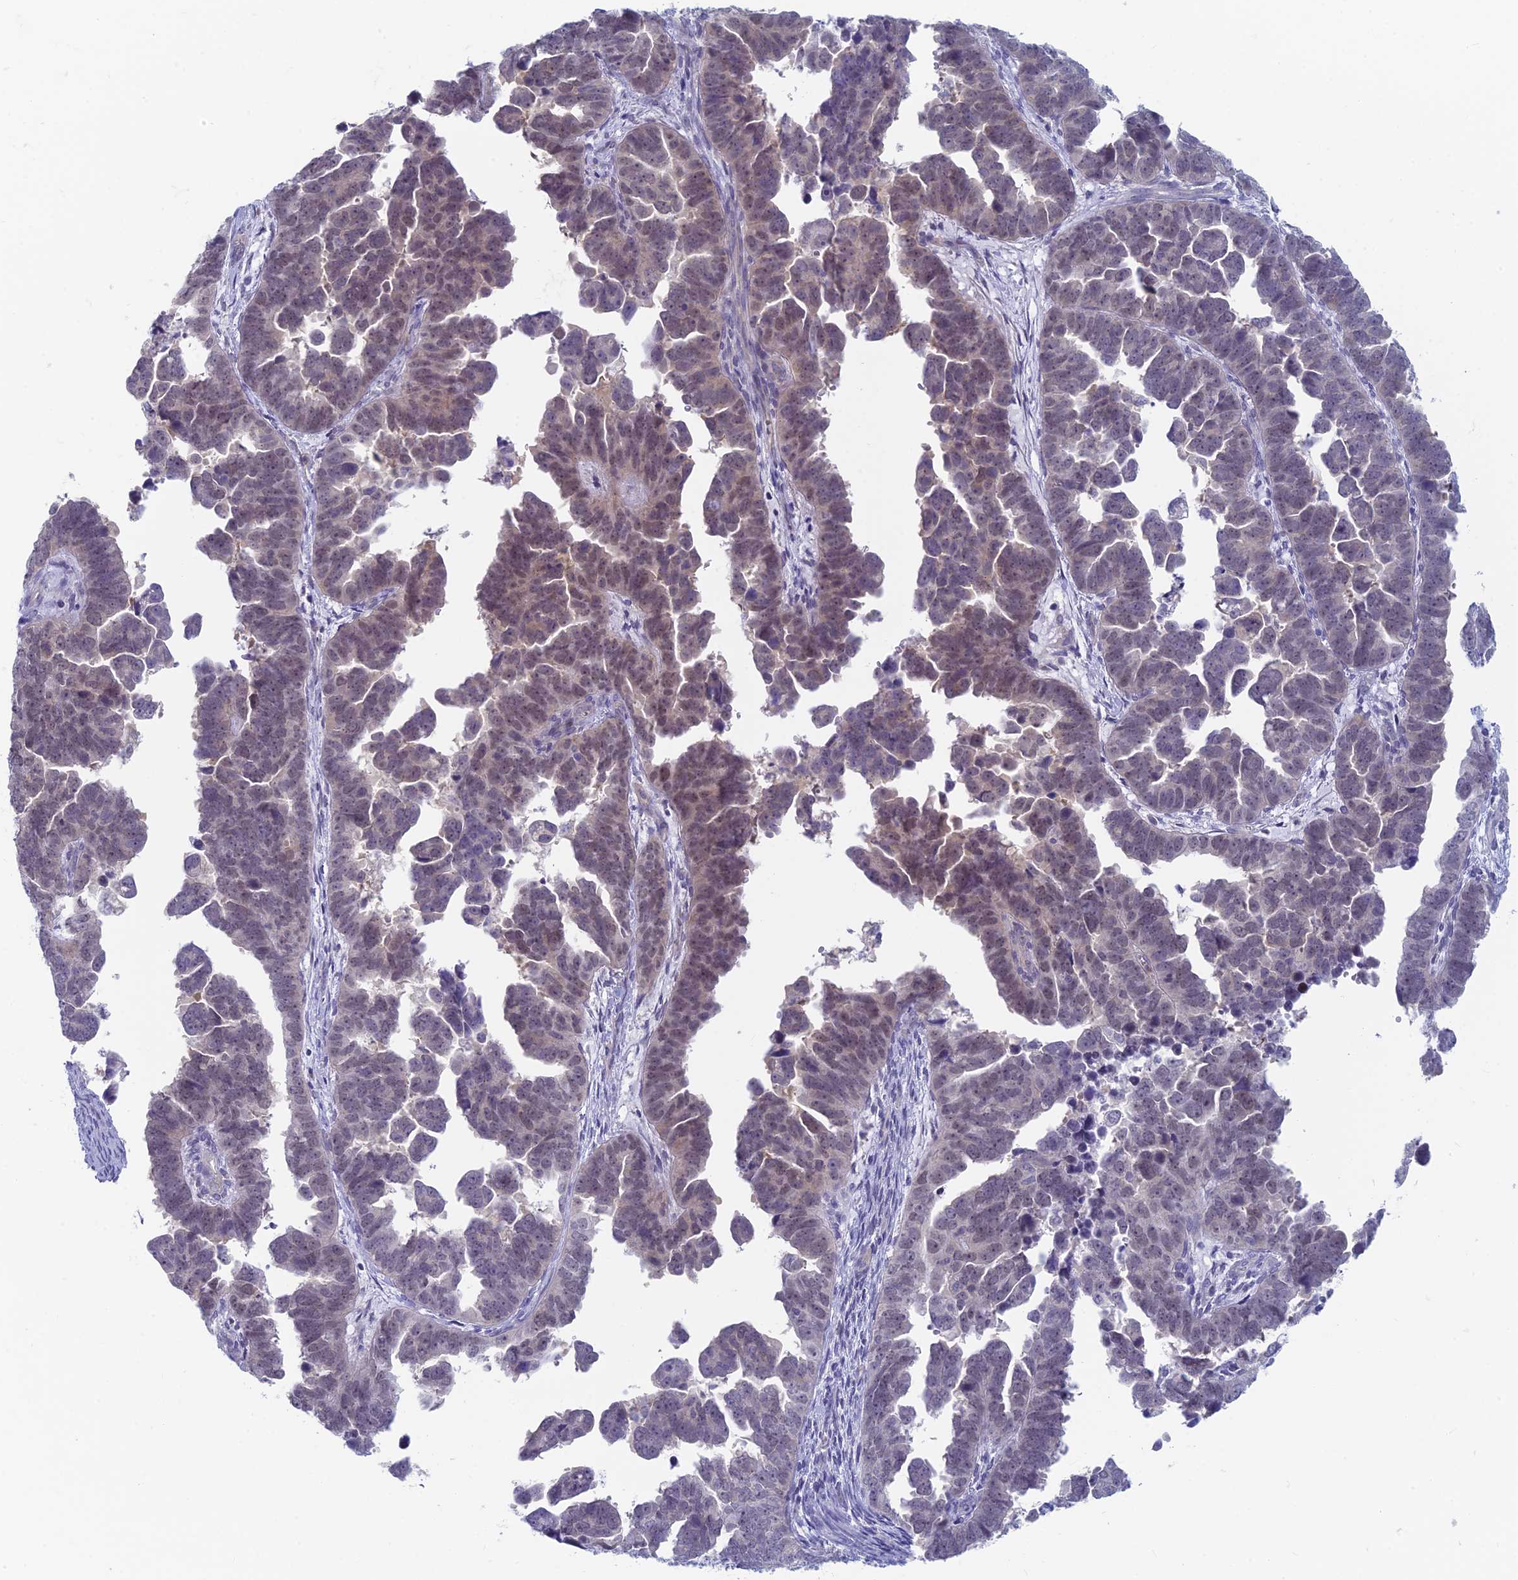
{"staining": {"intensity": "weak", "quantity": "25%-75%", "location": "cytoplasmic/membranous,nuclear"}, "tissue": "endometrial cancer", "cell_type": "Tumor cells", "image_type": "cancer", "snomed": [{"axis": "morphology", "description": "Adenocarcinoma, NOS"}, {"axis": "topography", "description": "Endometrium"}], "caption": "Protein positivity by immunohistochemistry (IHC) exhibits weak cytoplasmic/membranous and nuclear expression in about 25%-75% of tumor cells in adenocarcinoma (endometrial).", "gene": "PPP1R26", "patient": {"sex": "female", "age": 75}}